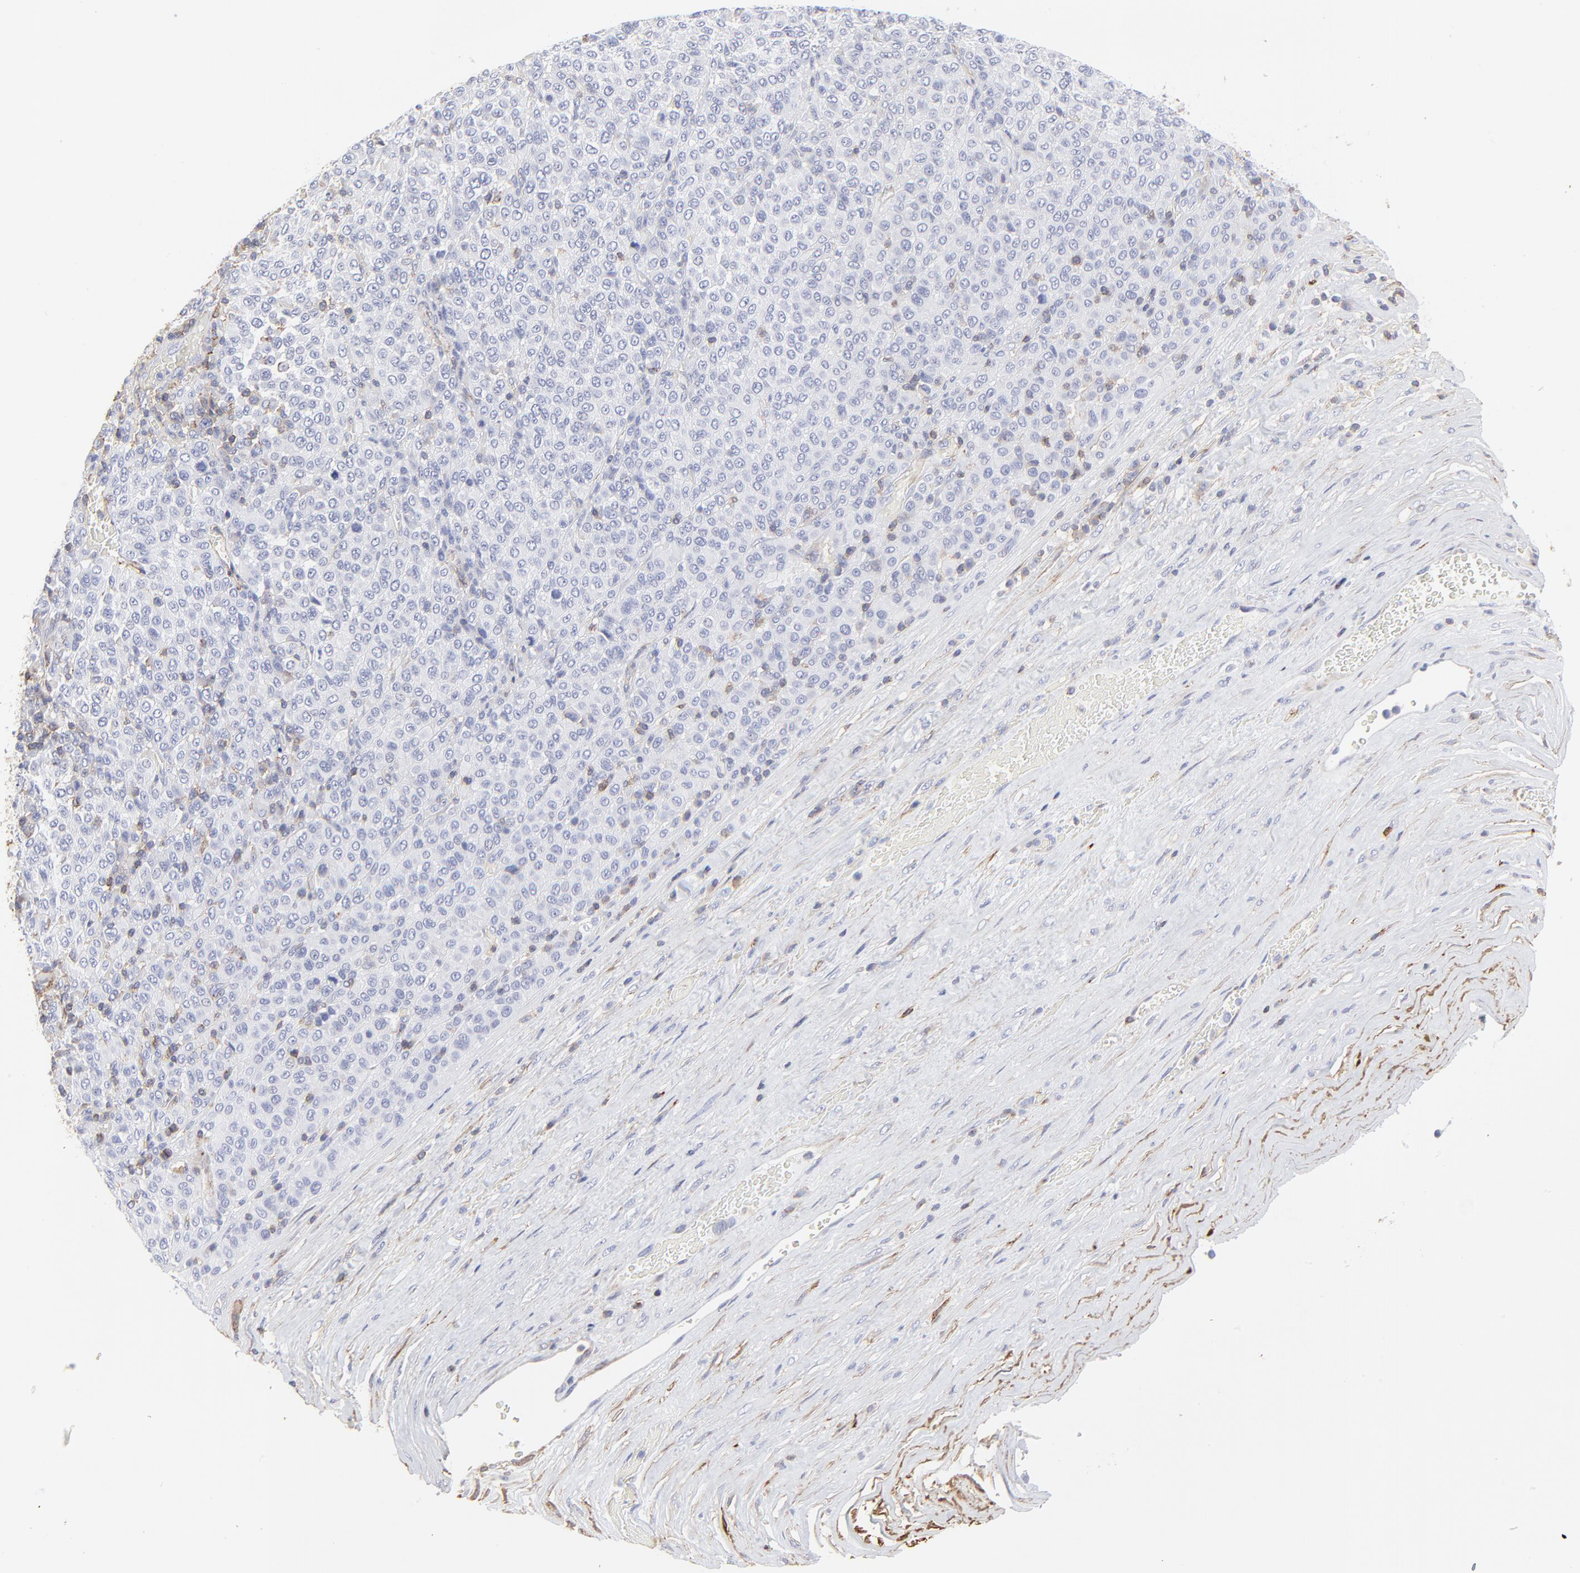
{"staining": {"intensity": "negative", "quantity": "none", "location": "none"}, "tissue": "melanoma", "cell_type": "Tumor cells", "image_type": "cancer", "snomed": [{"axis": "morphology", "description": "Malignant melanoma, Metastatic site"}, {"axis": "topography", "description": "Pancreas"}], "caption": "Immunohistochemistry (IHC) histopathology image of human melanoma stained for a protein (brown), which exhibits no positivity in tumor cells.", "gene": "ANXA6", "patient": {"sex": "female", "age": 30}}